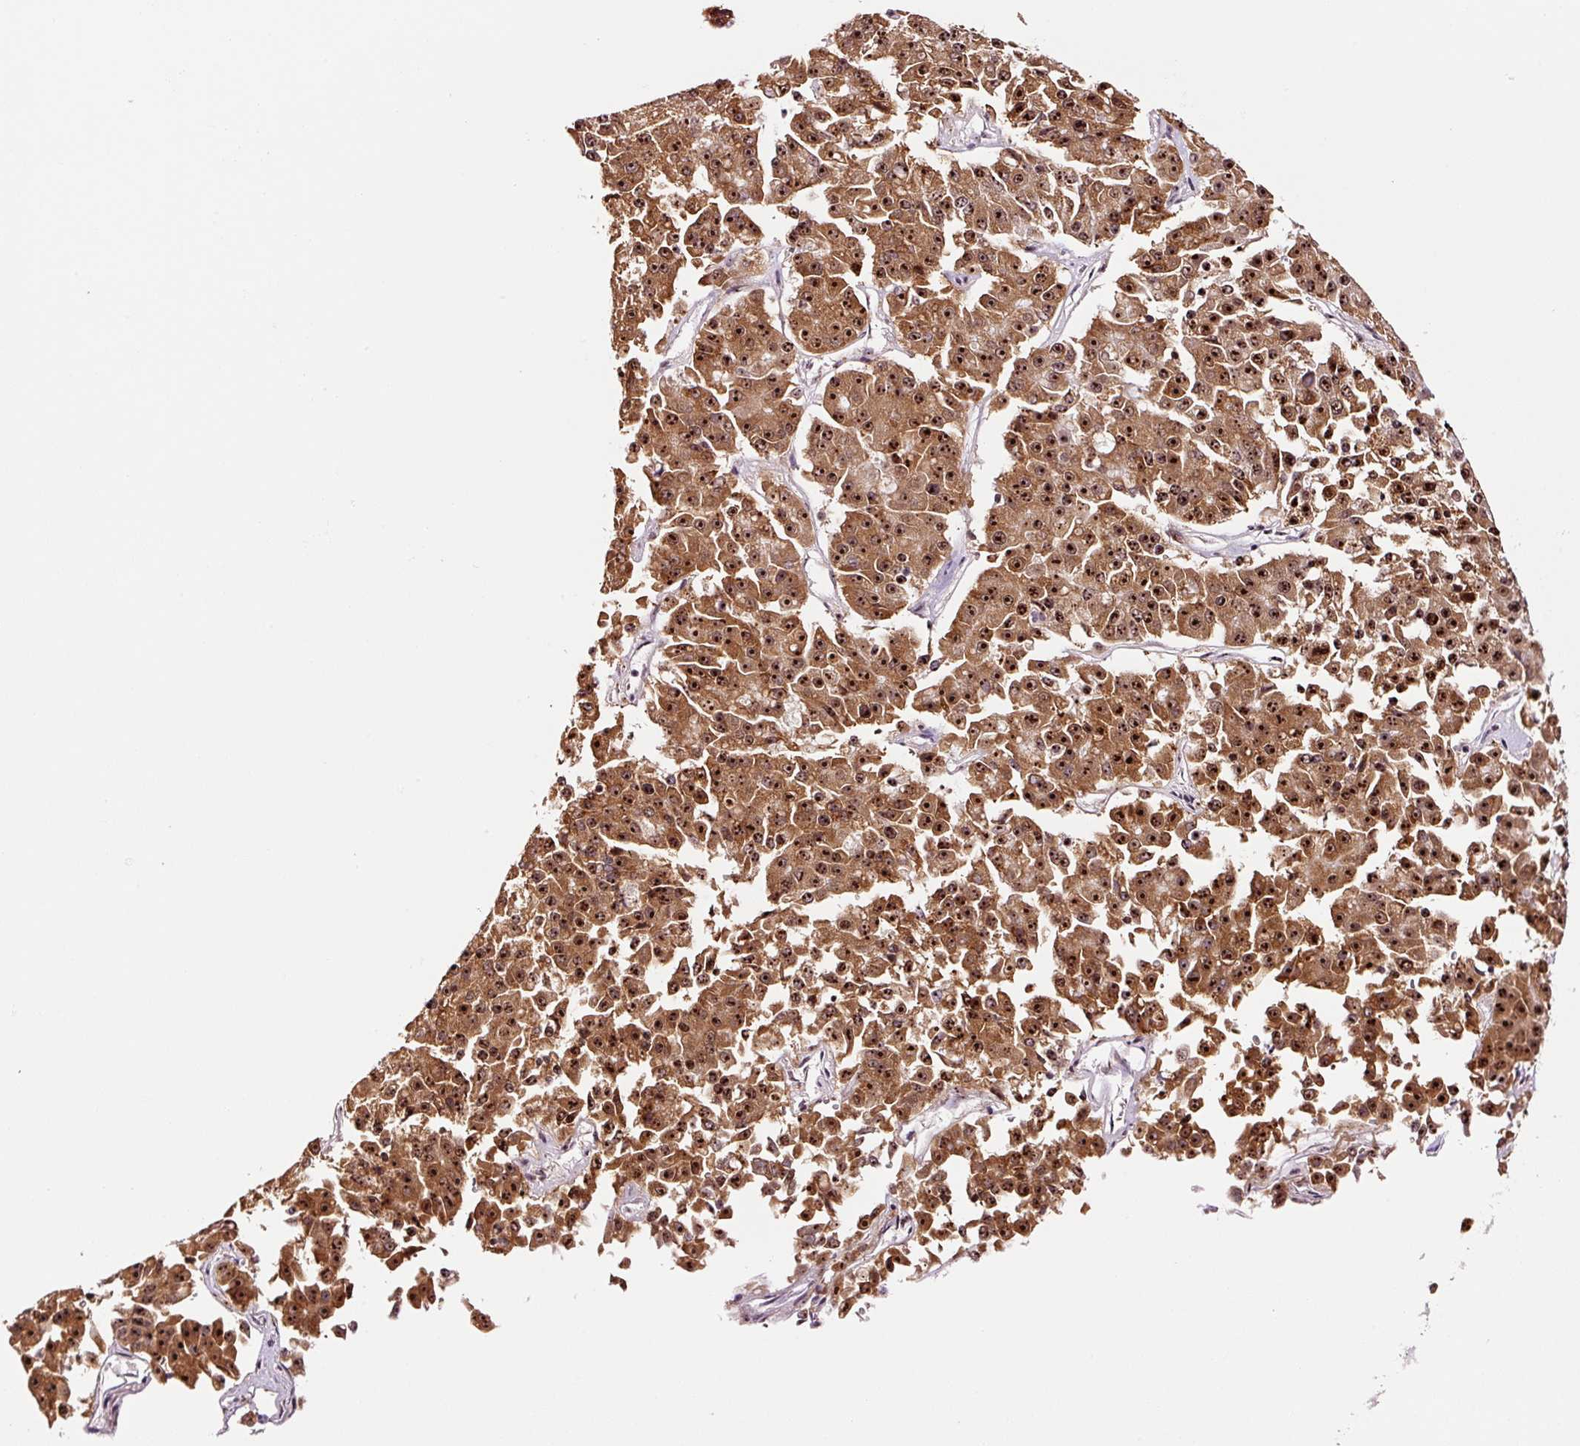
{"staining": {"intensity": "strong", "quantity": ">75%", "location": "cytoplasmic/membranous,nuclear"}, "tissue": "pancreatic cancer", "cell_type": "Tumor cells", "image_type": "cancer", "snomed": [{"axis": "morphology", "description": "Adenocarcinoma, NOS"}, {"axis": "topography", "description": "Pancreas"}], "caption": "Immunohistochemical staining of human pancreatic cancer exhibits strong cytoplasmic/membranous and nuclear protein staining in approximately >75% of tumor cells. The staining was performed using DAB (3,3'-diaminobenzidine), with brown indicating positive protein expression. Nuclei are stained blue with hematoxylin.", "gene": "GNL3", "patient": {"sex": "male", "age": 50}}